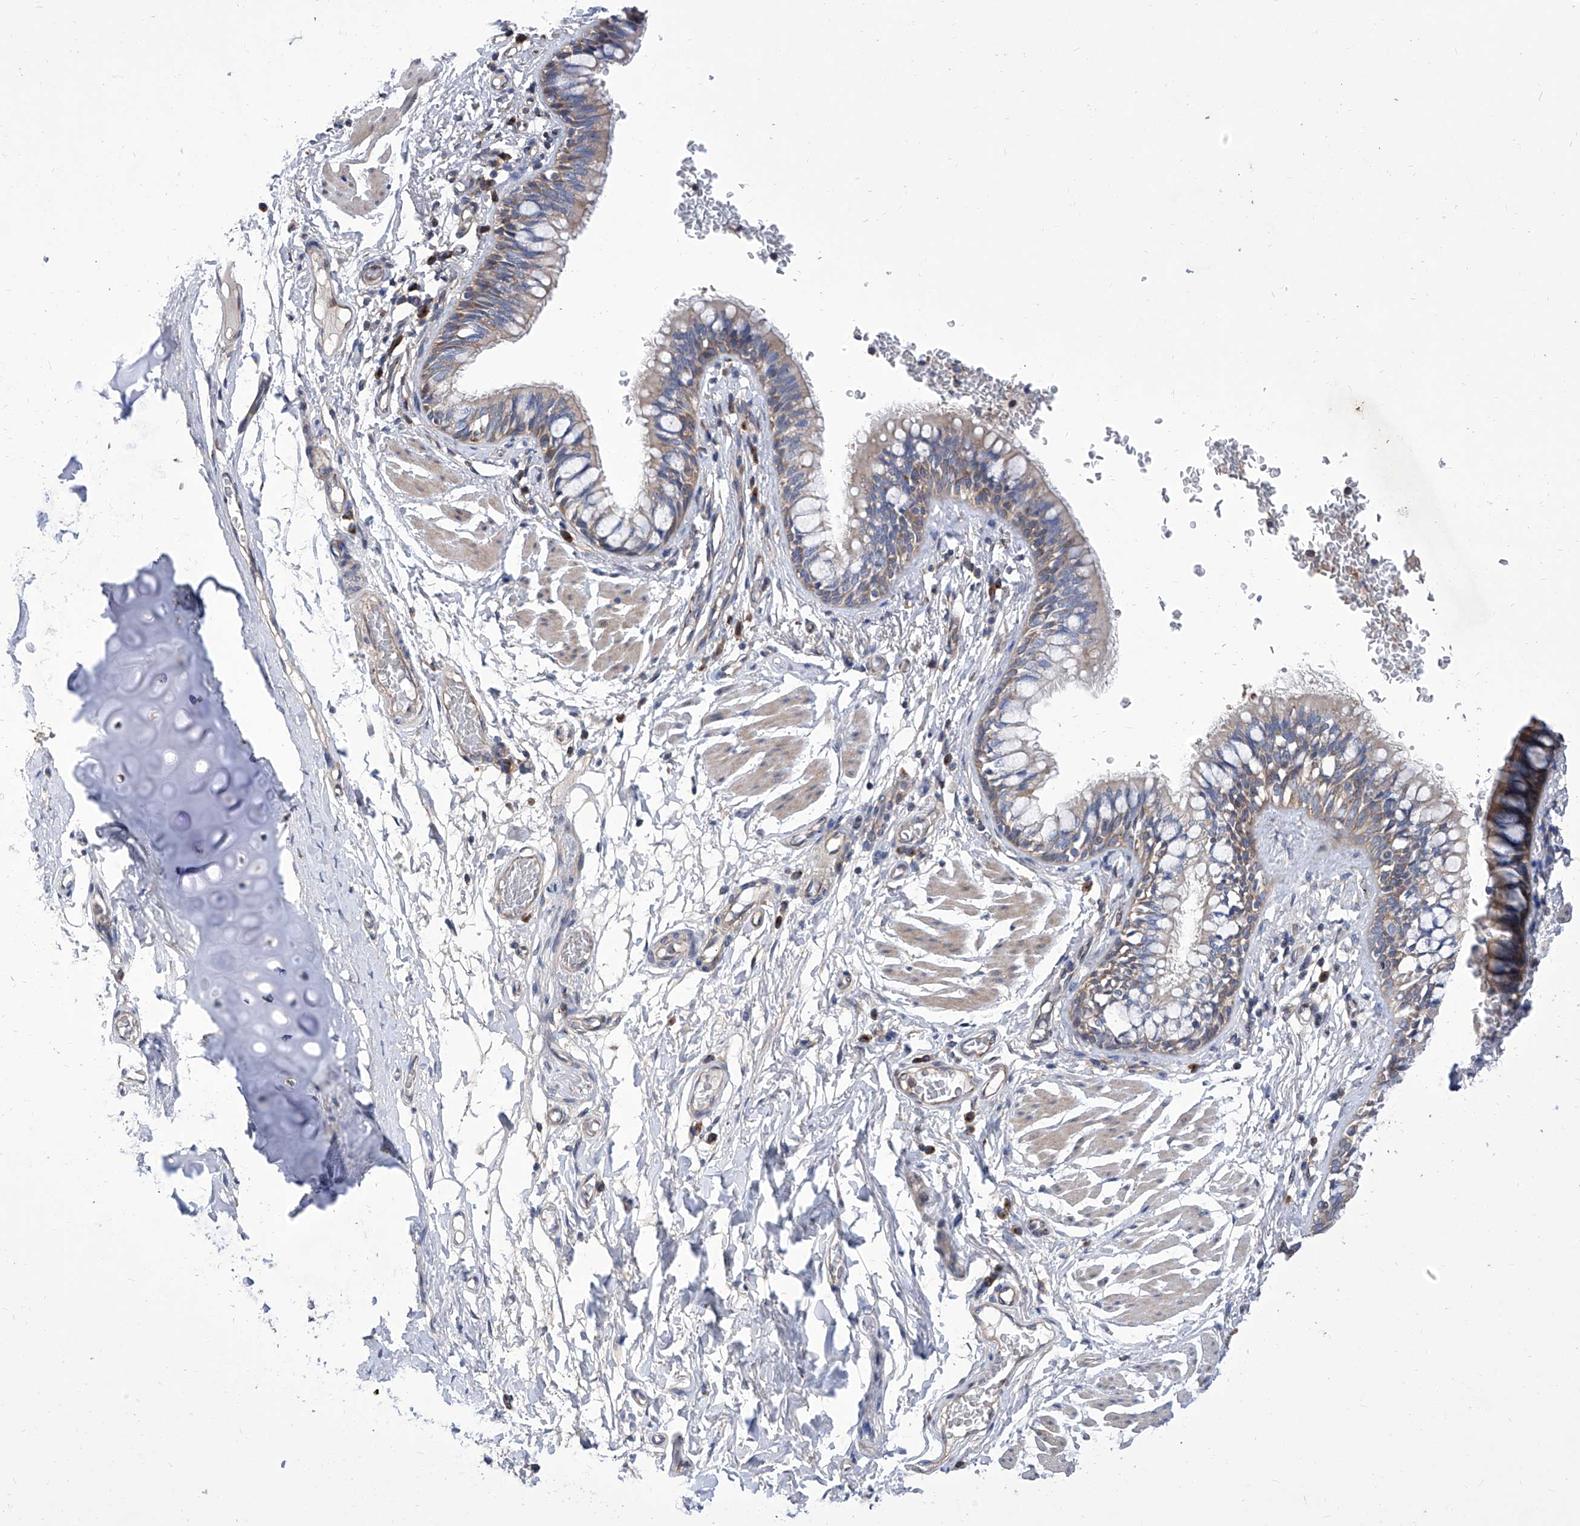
{"staining": {"intensity": "moderate", "quantity": "25%-75%", "location": "cytoplasmic/membranous"}, "tissue": "bronchus", "cell_type": "Respiratory epithelial cells", "image_type": "normal", "snomed": [{"axis": "morphology", "description": "Normal tissue, NOS"}, {"axis": "topography", "description": "Cartilage tissue"}, {"axis": "topography", "description": "Bronchus"}], "caption": "This is an image of immunohistochemistry staining of unremarkable bronchus, which shows moderate staining in the cytoplasmic/membranous of respiratory epithelial cells.", "gene": "TJAP1", "patient": {"sex": "female", "age": 36}}